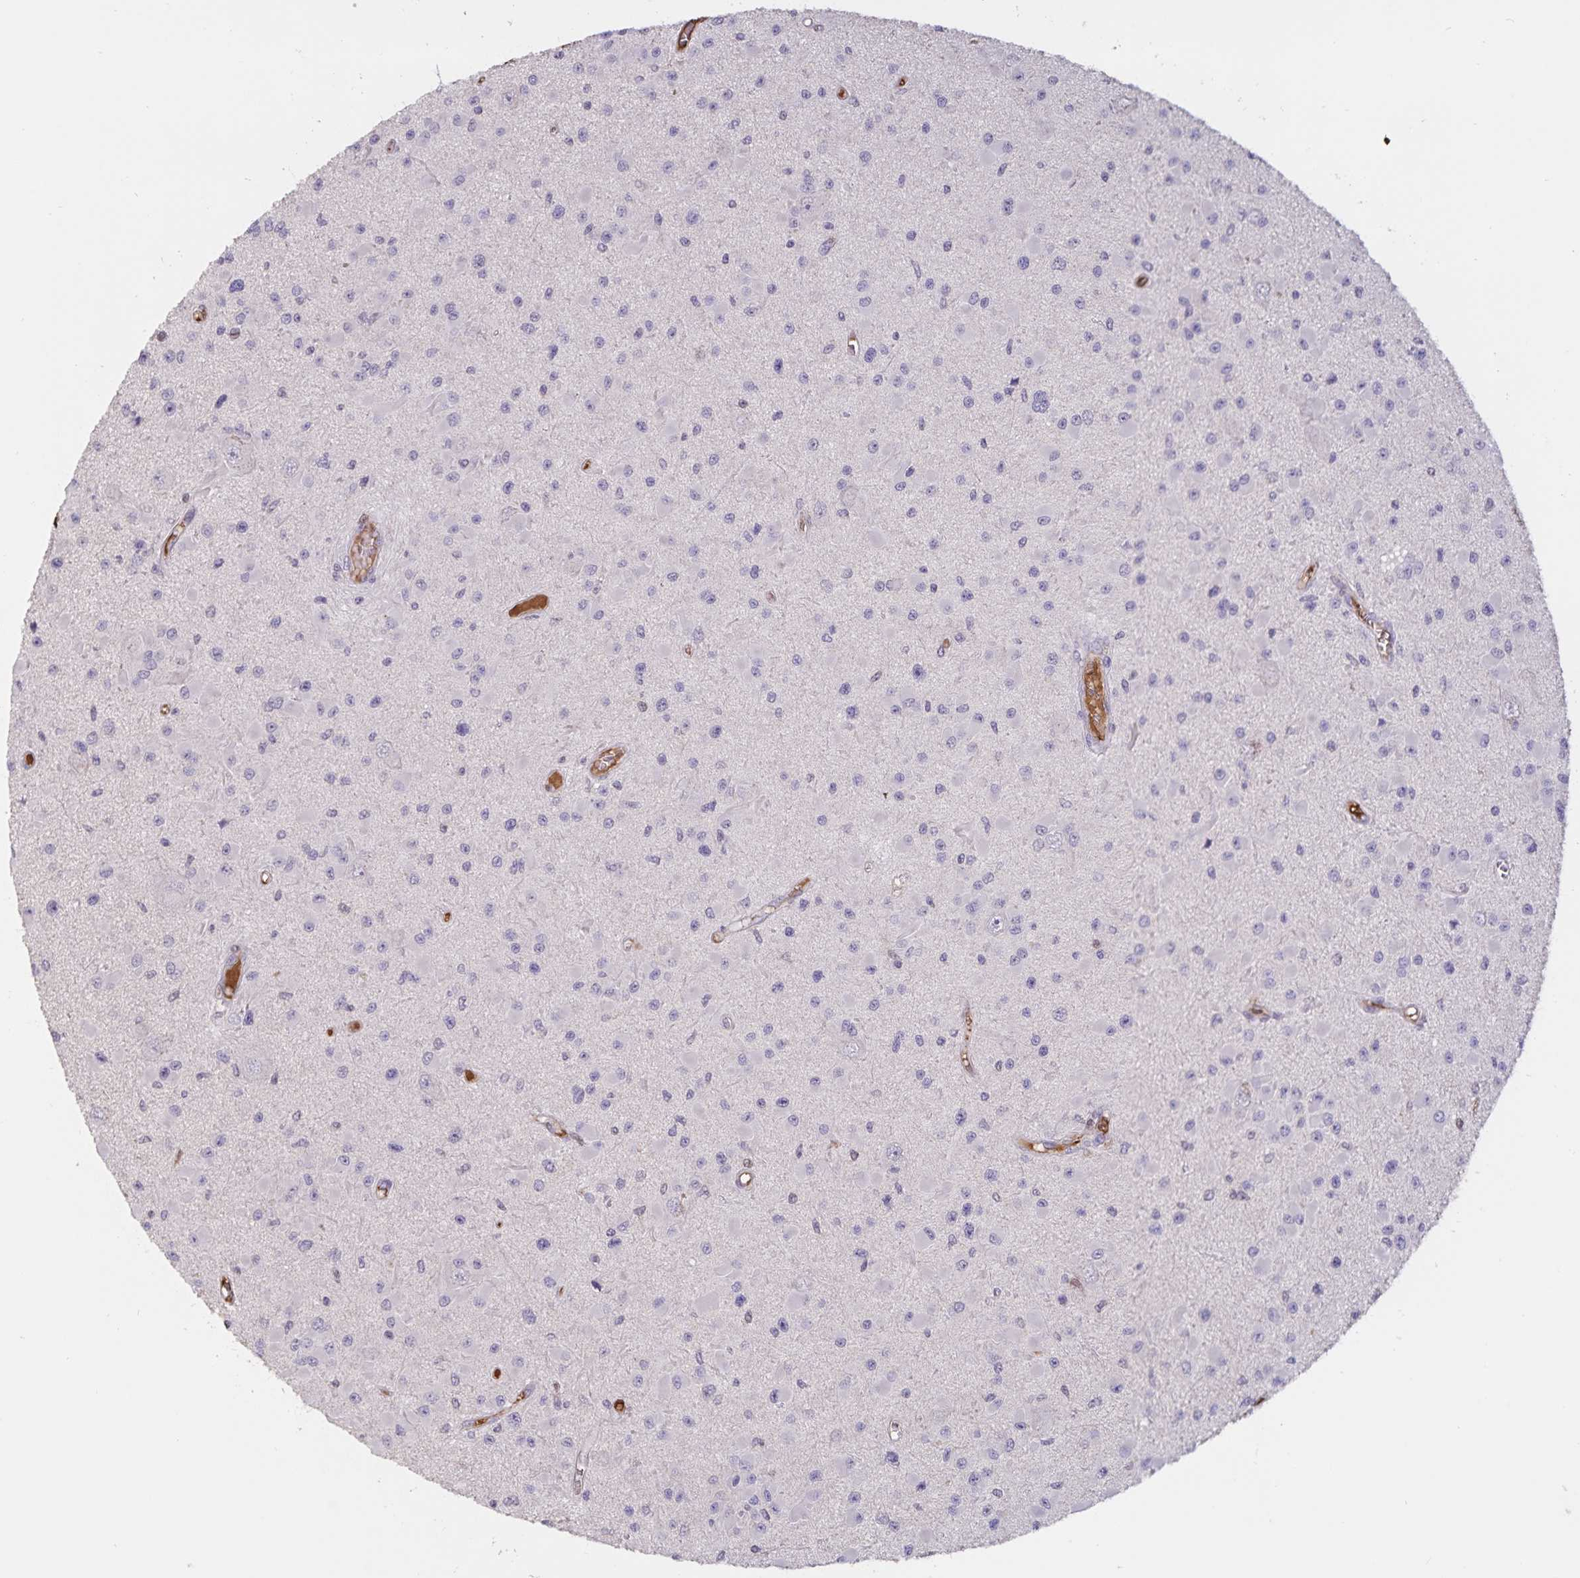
{"staining": {"intensity": "negative", "quantity": "none", "location": "none"}, "tissue": "glioma", "cell_type": "Tumor cells", "image_type": "cancer", "snomed": [{"axis": "morphology", "description": "Glioma, malignant, High grade"}, {"axis": "topography", "description": "Brain"}], "caption": "Immunohistochemistry of glioma demonstrates no positivity in tumor cells.", "gene": "FGG", "patient": {"sex": "male", "age": 54}}